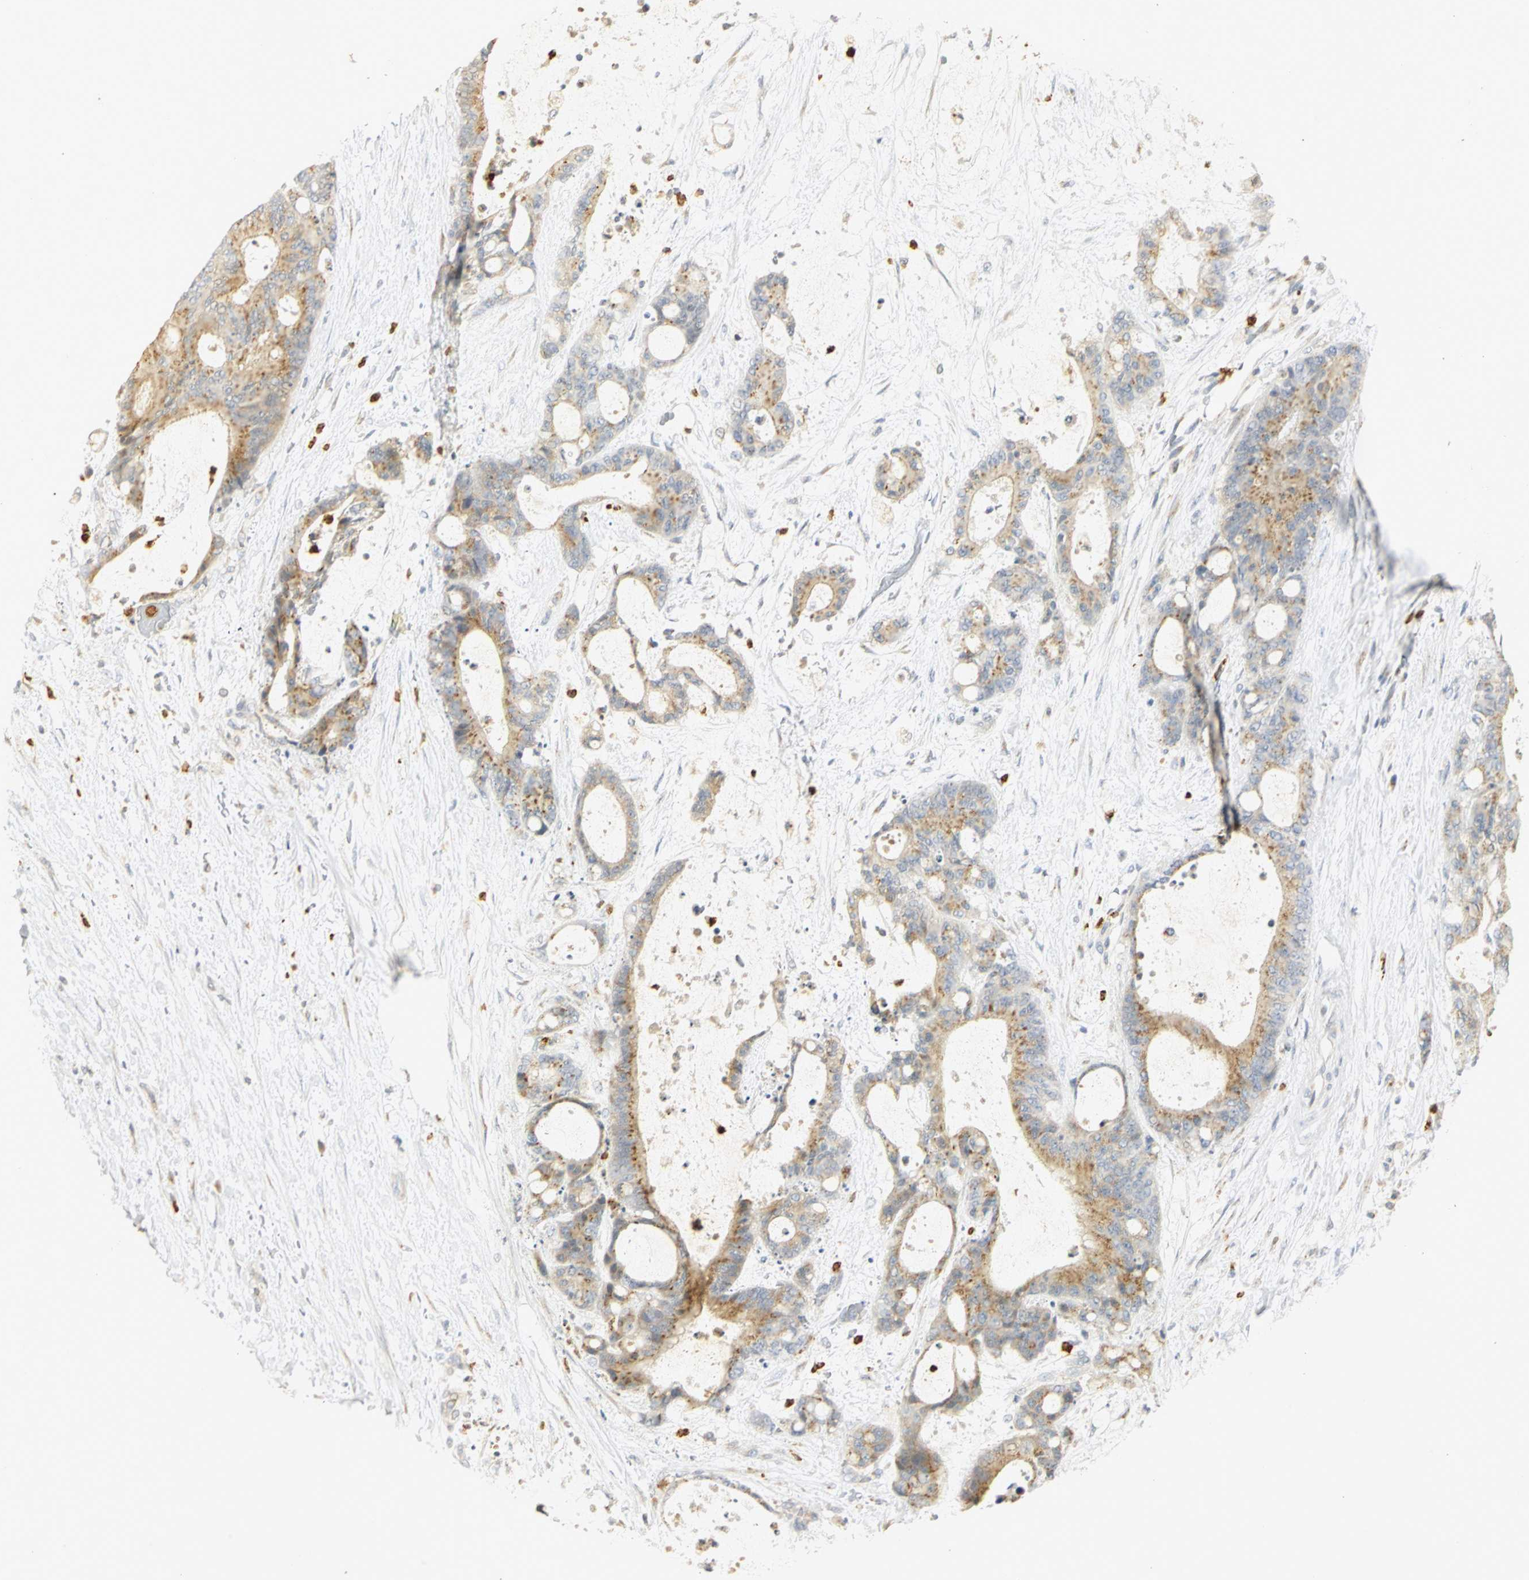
{"staining": {"intensity": "weak", "quantity": ">75%", "location": "cytoplasmic/membranous"}, "tissue": "liver cancer", "cell_type": "Tumor cells", "image_type": "cancer", "snomed": [{"axis": "morphology", "description": "Cholangiocarcinoma"}, {"axis": "topography", "description": "Liver"}], "caption": "High-power microscopy captured an immunohistochemistry (IHC) photomicrograph of liver cancer, revealing weak cytoplasmic/membranous staining in about >75% of tumor cells. The staining was performed using DAB to visualize the protein expression in brown, while the nuclei were stained in blue with hematoxylin (Magnification: 20x).", "gene": "TM9SF2", "patient": {"sex": "female", "age": 73}}